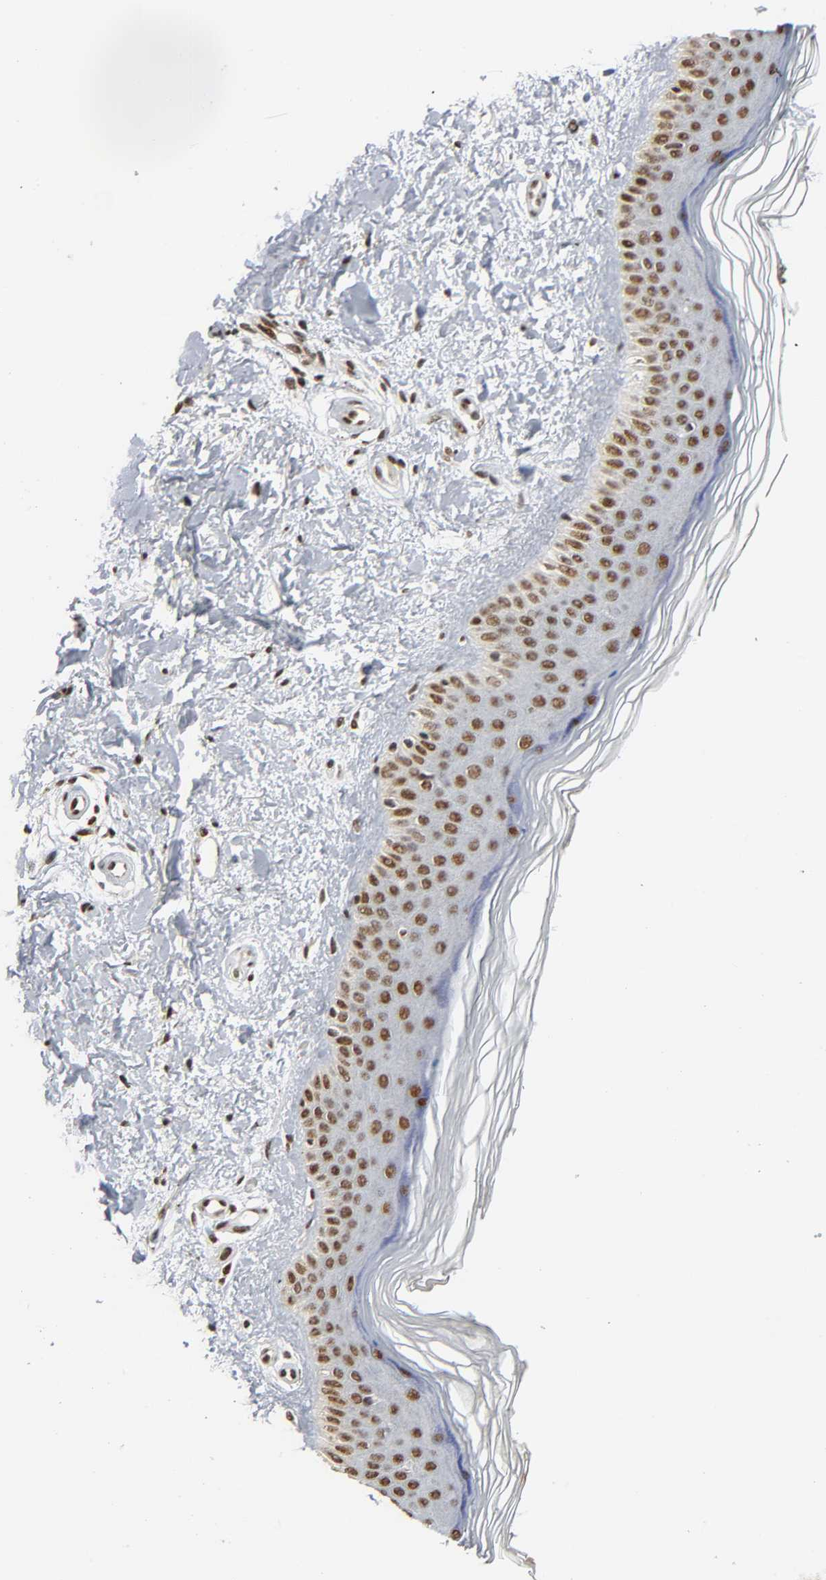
{"staining": {"intensity": "moderate", "quantity": ">75%", "location": "nuclear"}, "tissue": "skin", "cell_type": "Fibroblasts", "image_type": "normal", "snomed": [{"axis": "morphology", "description": "Normal tissue, NOS"}, {"axis": "topography", "description": "Skin"}], "caption": "A photomicrograph showing moderate nuclear expression in approximately >75% of fibroblasts in benign skin, as visualized by brown immunohistochemical staining.", "gene": "CDK9", "patient": {"sex": "female", "age": 19}}